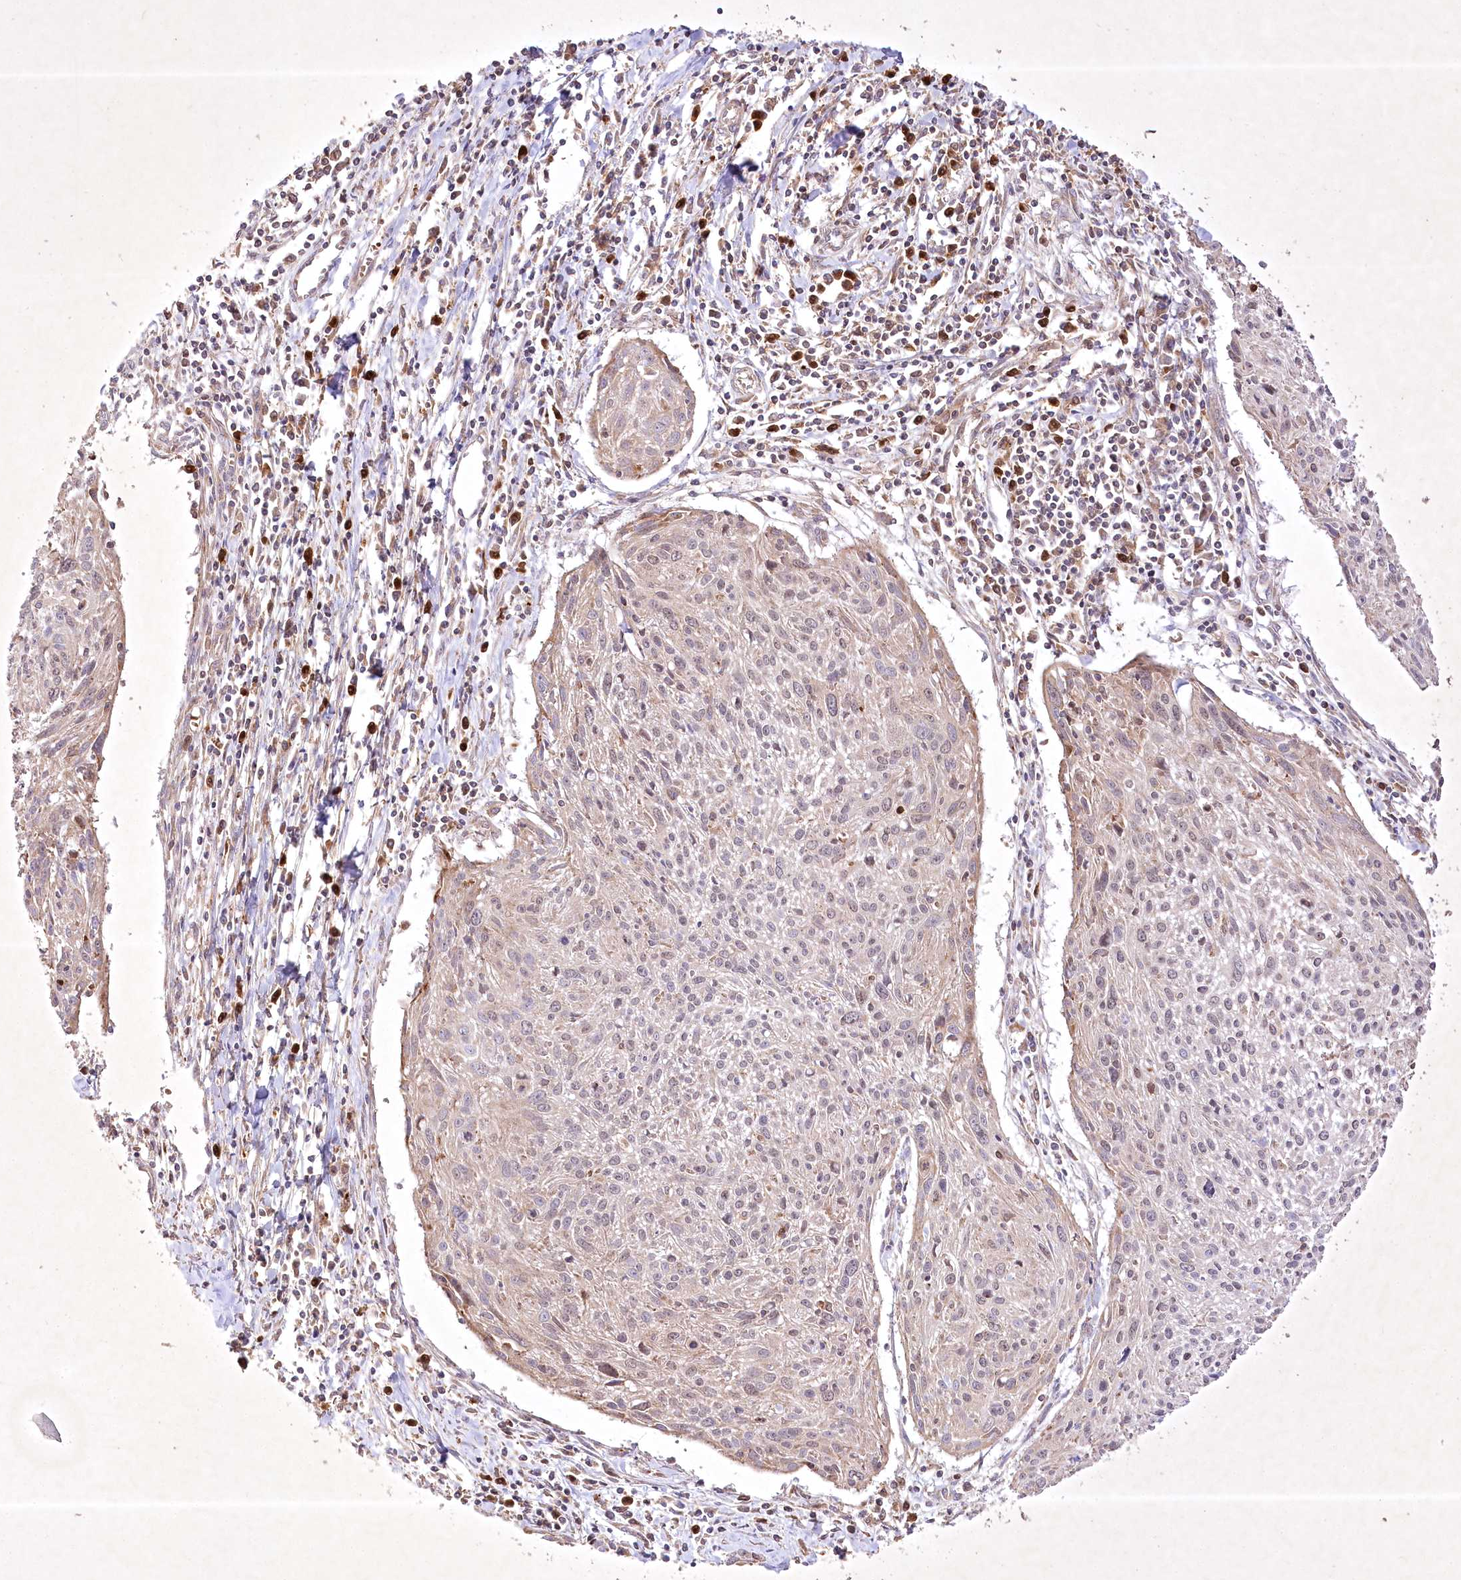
{"staining": {"intensity": "weak", "quantity": "25%-75%", "location": "cytoplasmic/membranous,nuclear"}, "tissue": "cervical cancer", "cell_type": "Tumor cells", "image_type": "cancer", "snomed": [{"axis": "morphology", "description": "Squamous cell carcinoma, NOS"}, {"axis": "topography", "description": "Cervix"}], "caption": "Protein expression analysis of squamous cell carcinoma (cervical) demonstrates weak cytoplasmic/membranous and nuclear positivity in approximately 25%-75% of tumor cells. (Brightfield microscopy of DAB IHC at high magnification).", "gene": "OPA1", "patient": {"sex": "female", "age": 51}}